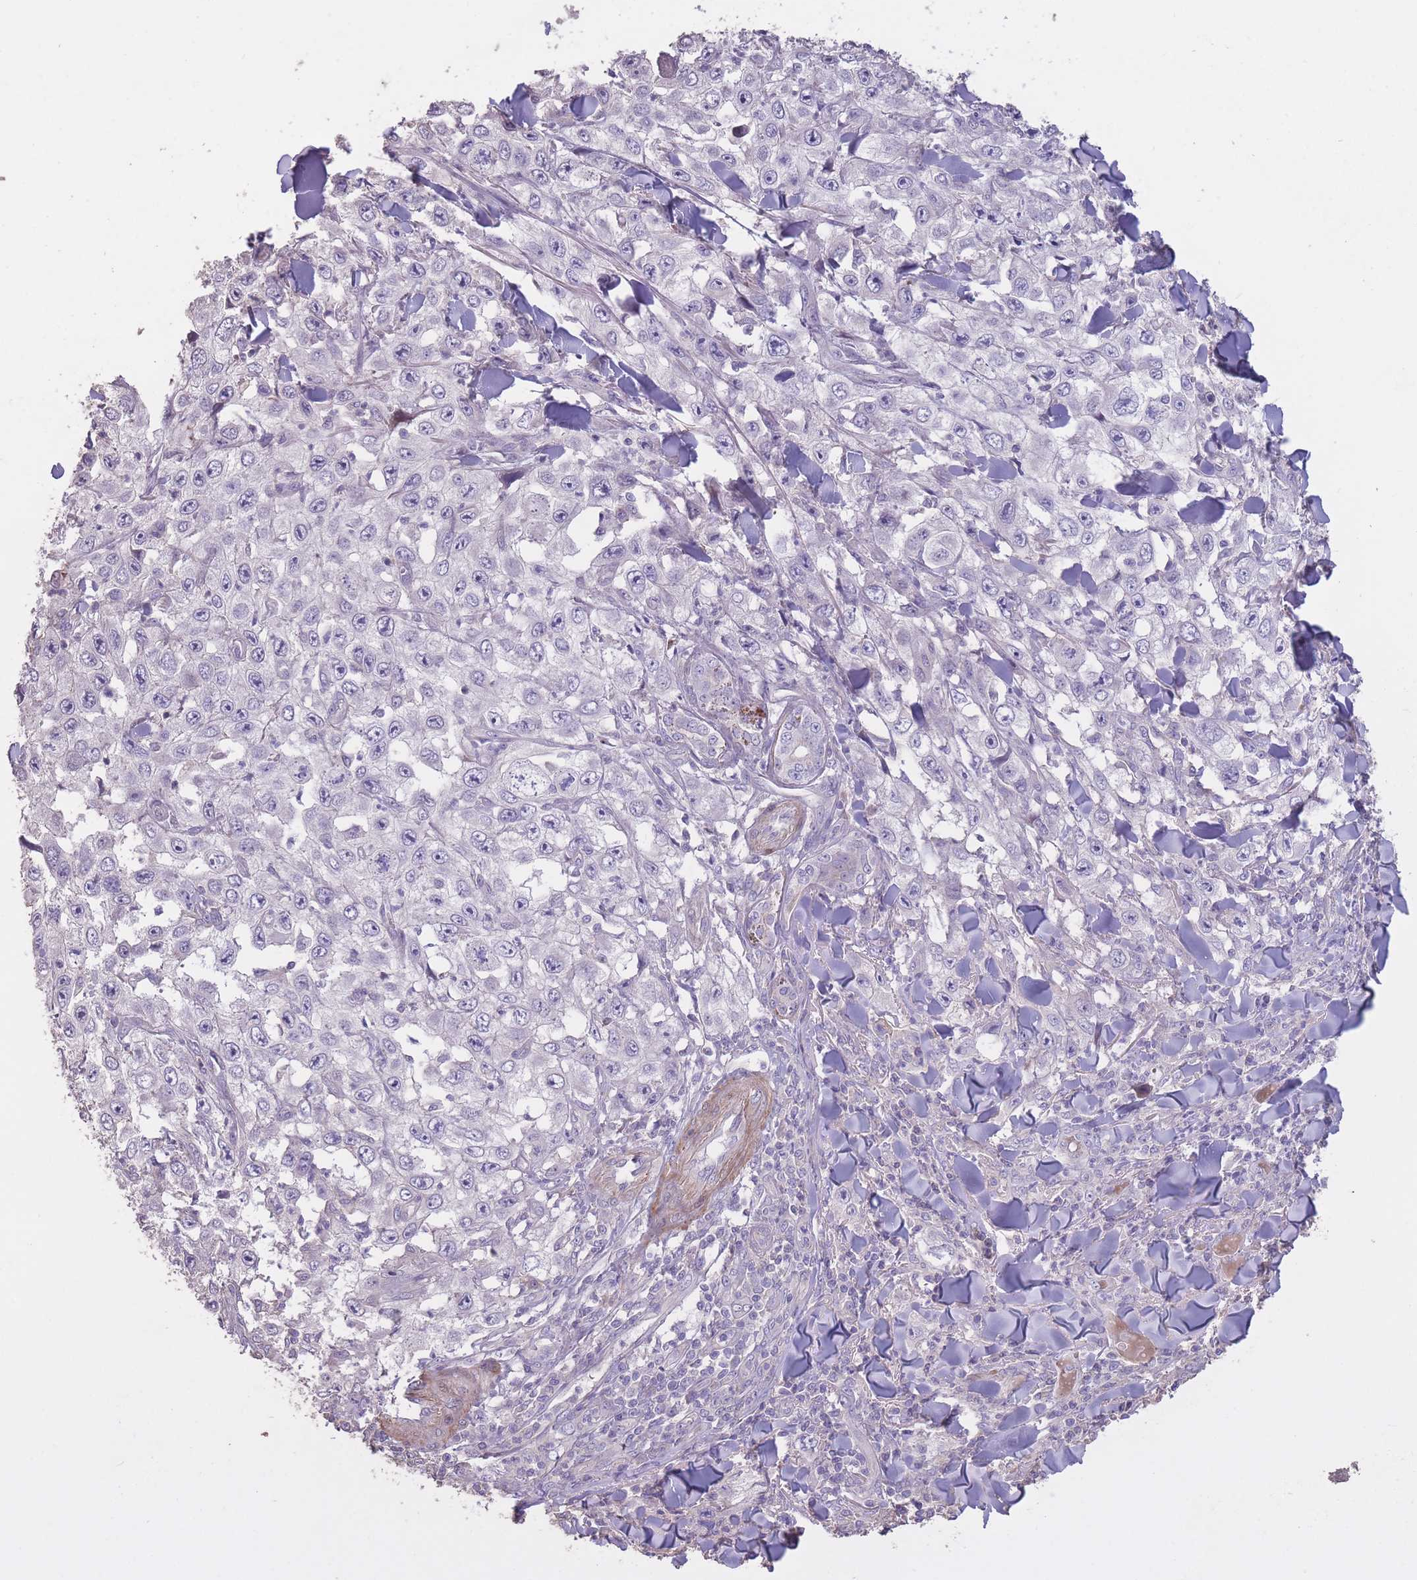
{"staining": {"intensity": "negative", "quantity": "none", "location": "none"}, "tissue": "skin cancer", "cell_type": "Tumor cells", "image_type": "cancer", "snomed": [{"axis": "morphology", "description": "Squamous cell carcinoma, NOS"}, {"axis": "topography", "description": "Skin"}], "caption": "Skin cancer was stained to show a protein in brown. There is no significant positivity in tumor cells. (DAB IHC visualized using brightfield microscopy, high magnification).", "gene": "RSPH10B", "patient": {"sex": "male", "age": 82}}